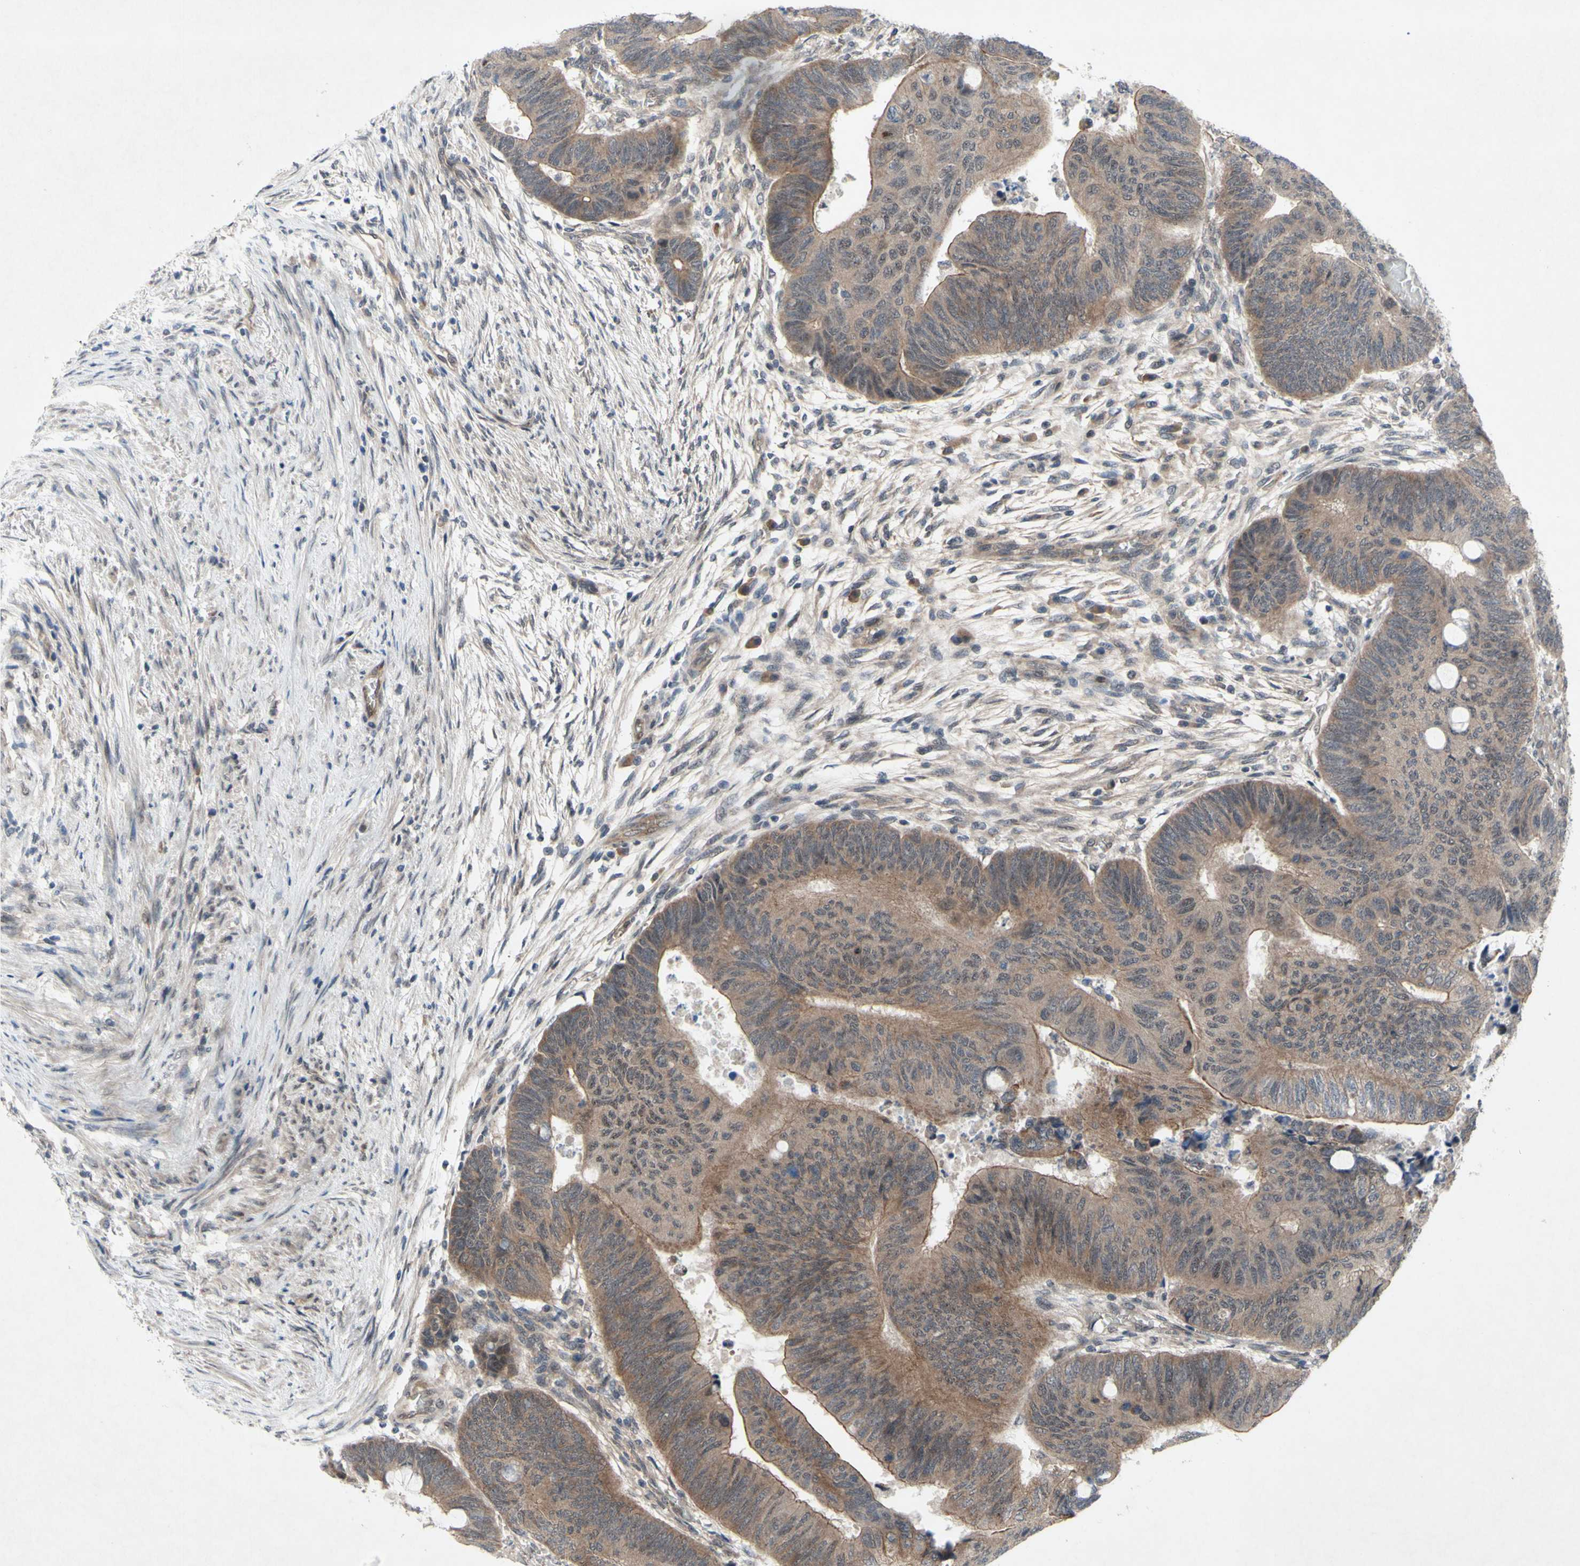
{"staining": {"intensity": "weak", "quantity": ">75%", "location": "cytoplasmic/membranous"}, "tissue": "colorectal cancer", "cell_type": "Tumor cells", "image_type": "cancer", "snomed": [{"axis": "morphology", "description": "Normal tissue, NOS"}, {"axis": "morphology", "description": "Adenocarcinoma, NOS"}, {"axis": "topography", "description": "Rectum"}, {"axis": "topography", "description": "Peripheral nerve tissue"}], "caption": "Immunohistochemistry photomicrograph of neoplastic tissue: human colorectal adenocarcinoma stained using immunohistochemistry demonstrates low levels of weak protein expression localized specifically in the cytoplasmic/membranous of tumor cells, appearing as a cytoplasmic/membranous brown color.", "gene": "TRDMT1", "patient": {"sex": "male", "age": 92}}